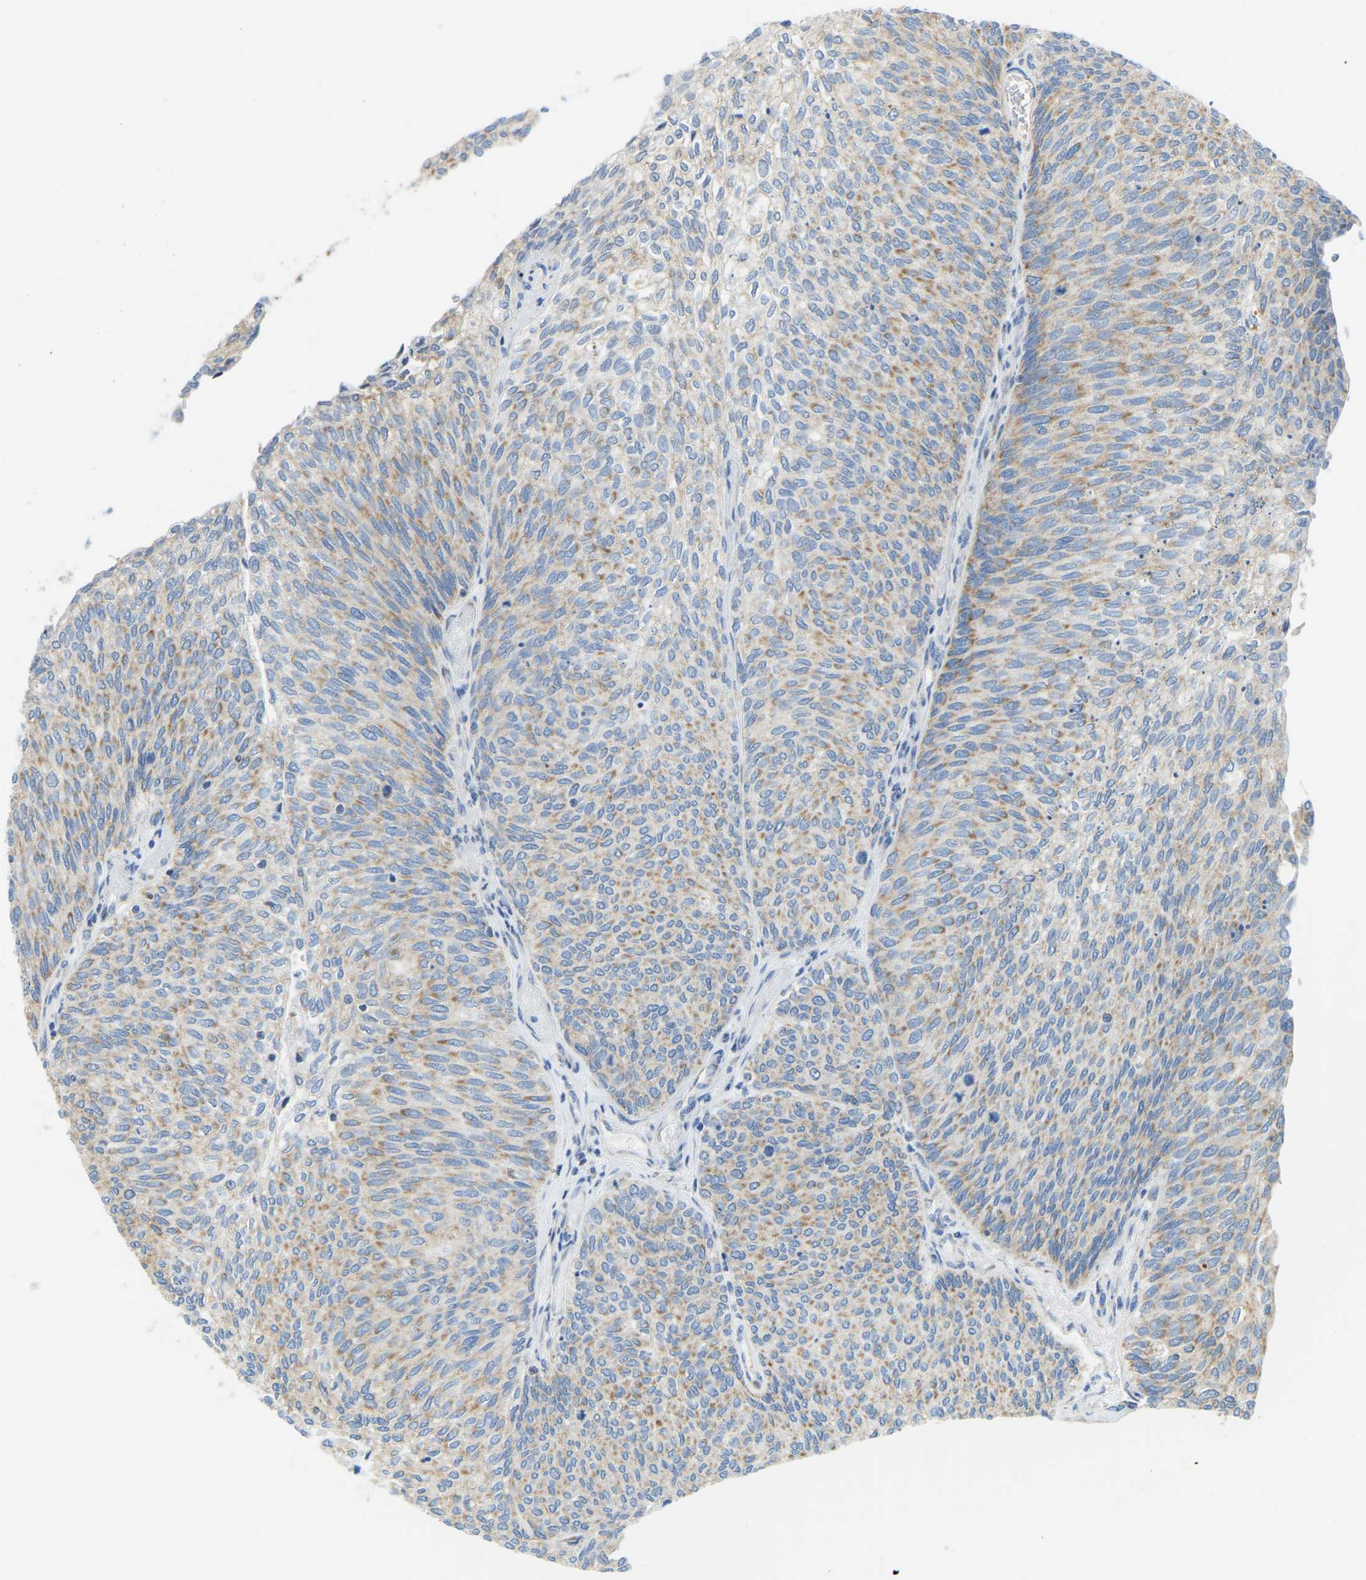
{"staining": {"intensity": "weak", "quantity": "25%-75%", "location": "cytoplasmic/membranous"}, "tissue": "urothelial cancer", "cell_type": "Tumor cells", "image_type": "cancer", "snomed": [{"axis": "morphology", "description": "Urothelial carcinoma, Low grade"}, {"axis": "topography", "description": "Urinary bladder"}], "caption": "A photomicrograph of urothelial carcinoma (low-grade) stained for a protein shows weak cytoplasmic/membranous brown staining in tumor cells.", "gene": "GDA", "patient": {"sex": "female", "age": 79}}